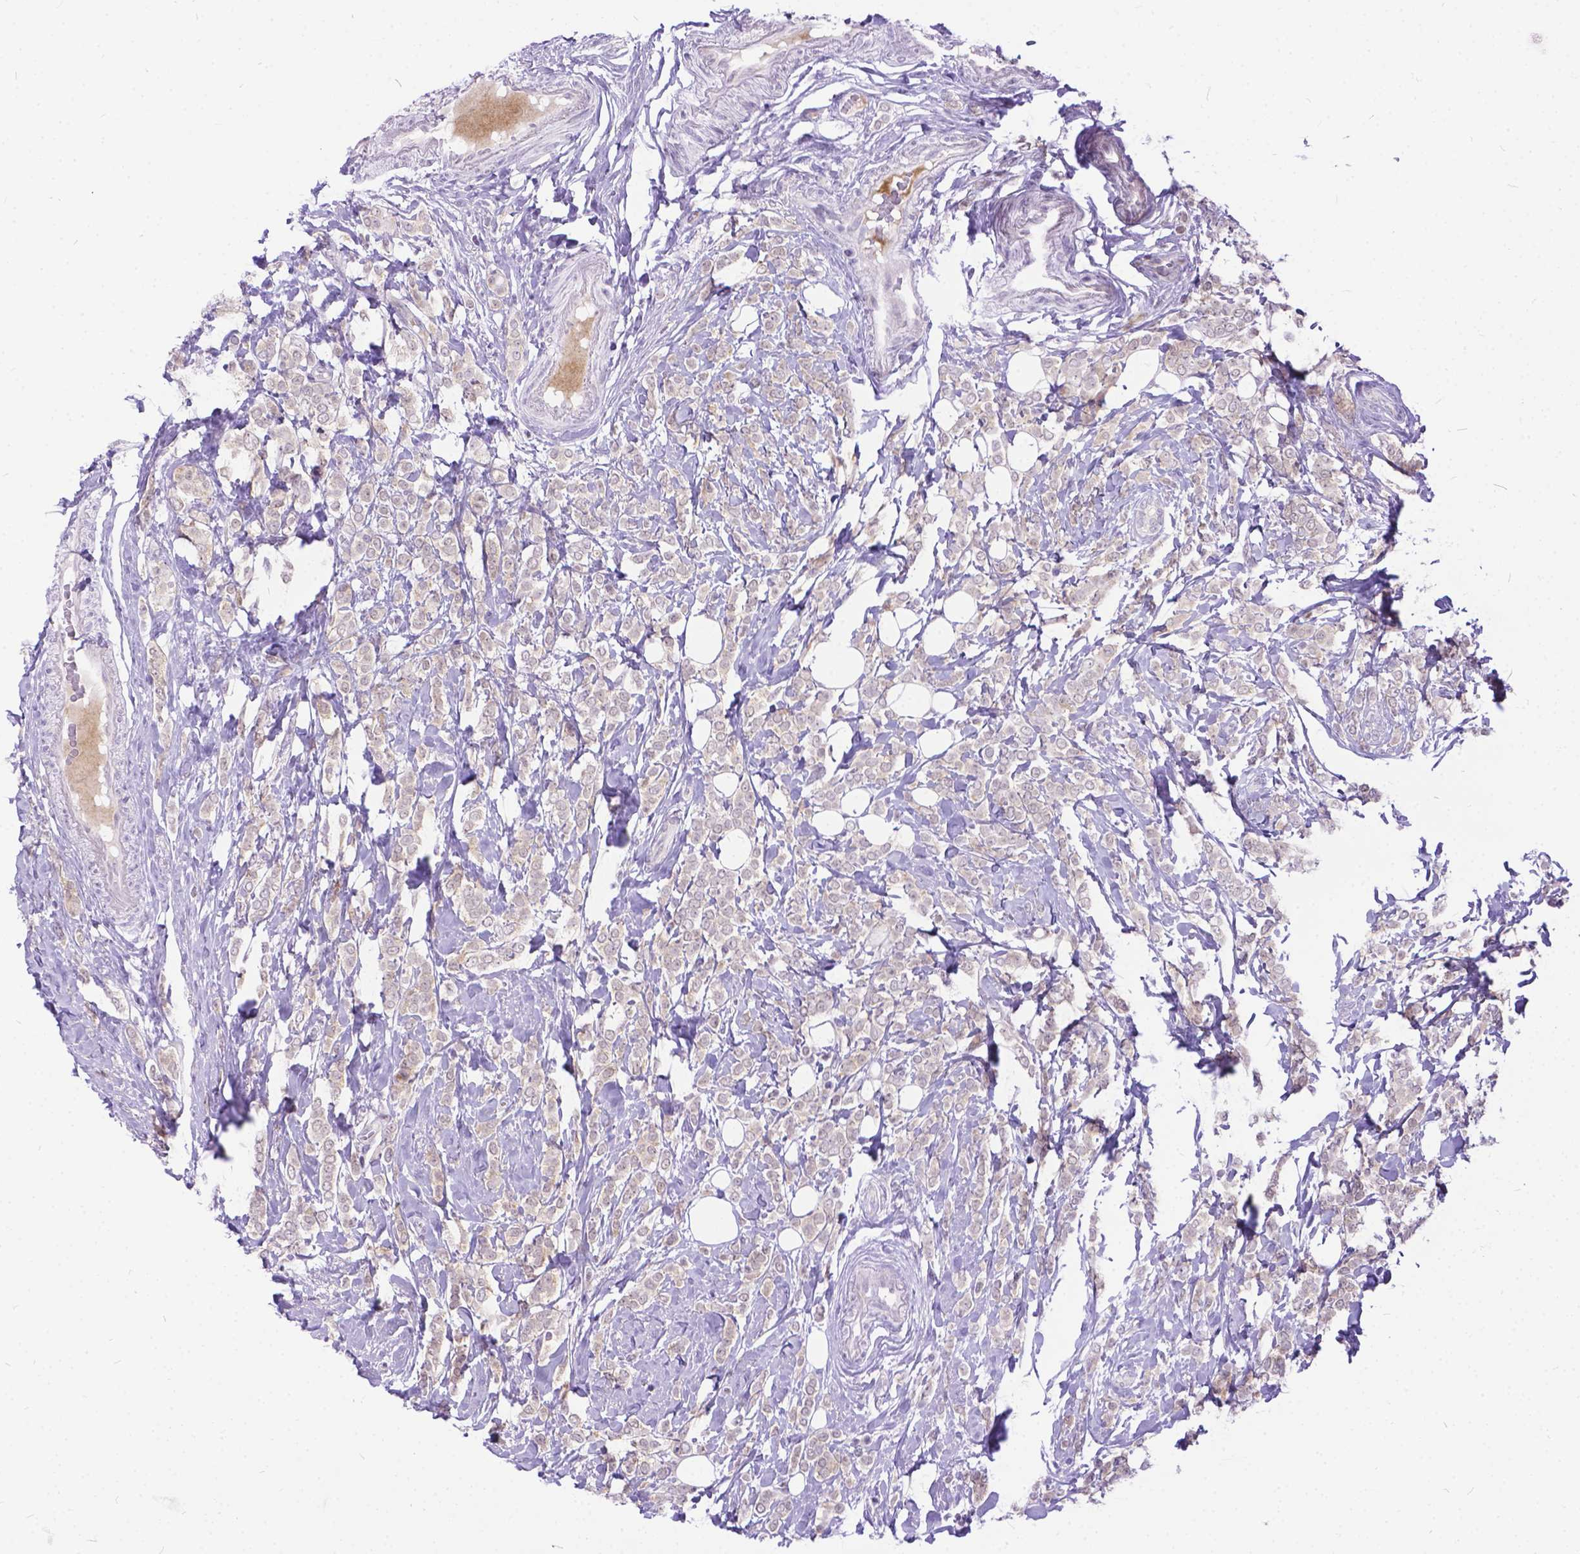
{"staining": {"intensity": "weak", "quantity": ">75%", "location": "cytoplasmic/membranous"}, "tissue": "breast cancer", "cell_type": "Tumor cells", "image_type": "cancer", "snomed": [{"axis": "morphology", "description": "Lobular carcinoma"}, {"axis": "topography", "description": "Breast"}], "caption": "Human lobular carcinoma (breast) stained with a protein marker exhibits weak staining in tumor cells.", "gene": "FAM124B", "patient": {"sex": "female", "age": 49}}